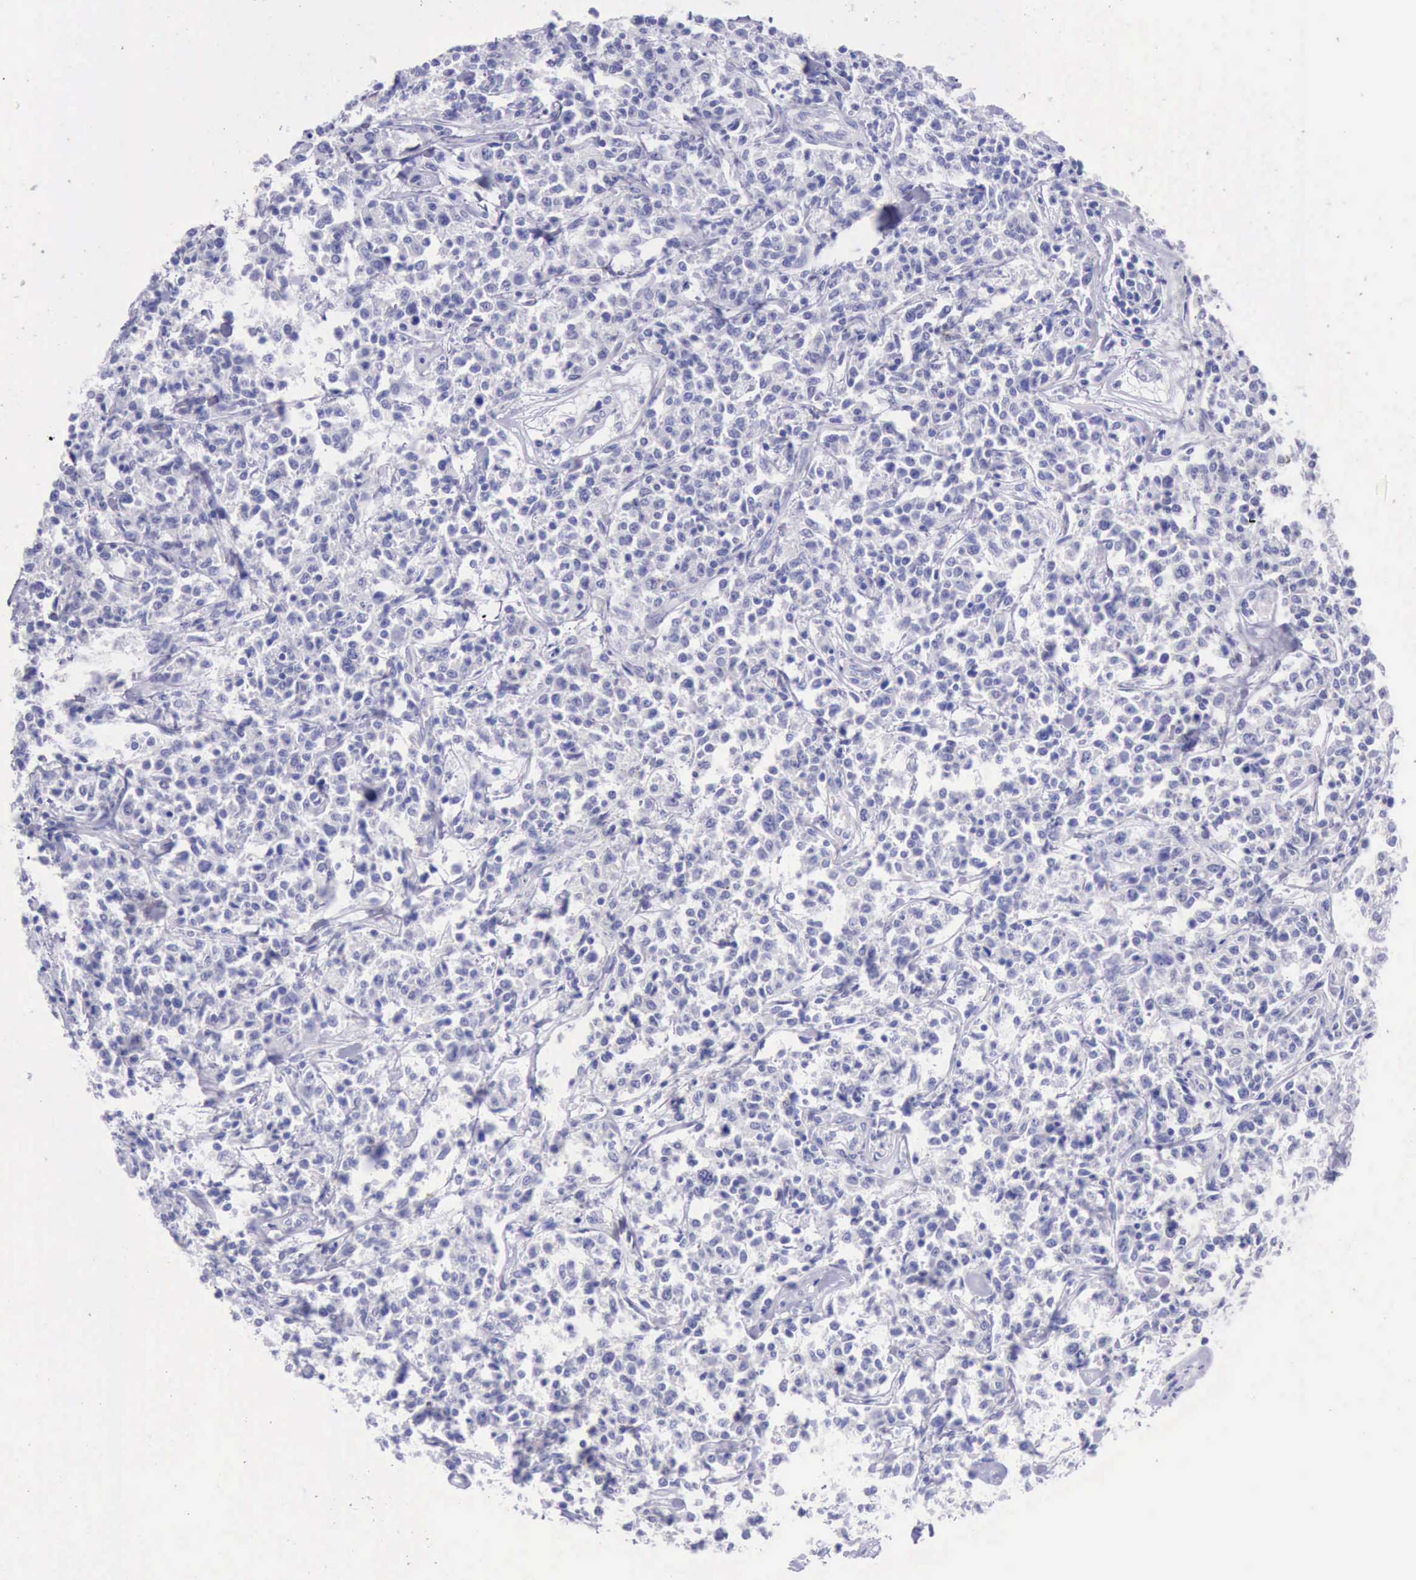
{"staining": {"intensity": "negative", "quantity": "none", "location": "none"}, "tissue": "lymphoma", "cell_type": "Tumor cells", "image_type": "cancer", "snomed": [{"axis": "morphology", "description": "Malignant lymphoma, non-Hodgkin's type, Low grade"}, {"axis": "topography", "description": "Small intestine"}], "caption": "IHC of human lymphoma displays no staining in tumor cells.", "gene": "KRT8", "patient": {"sex": "female", "age": 59}}